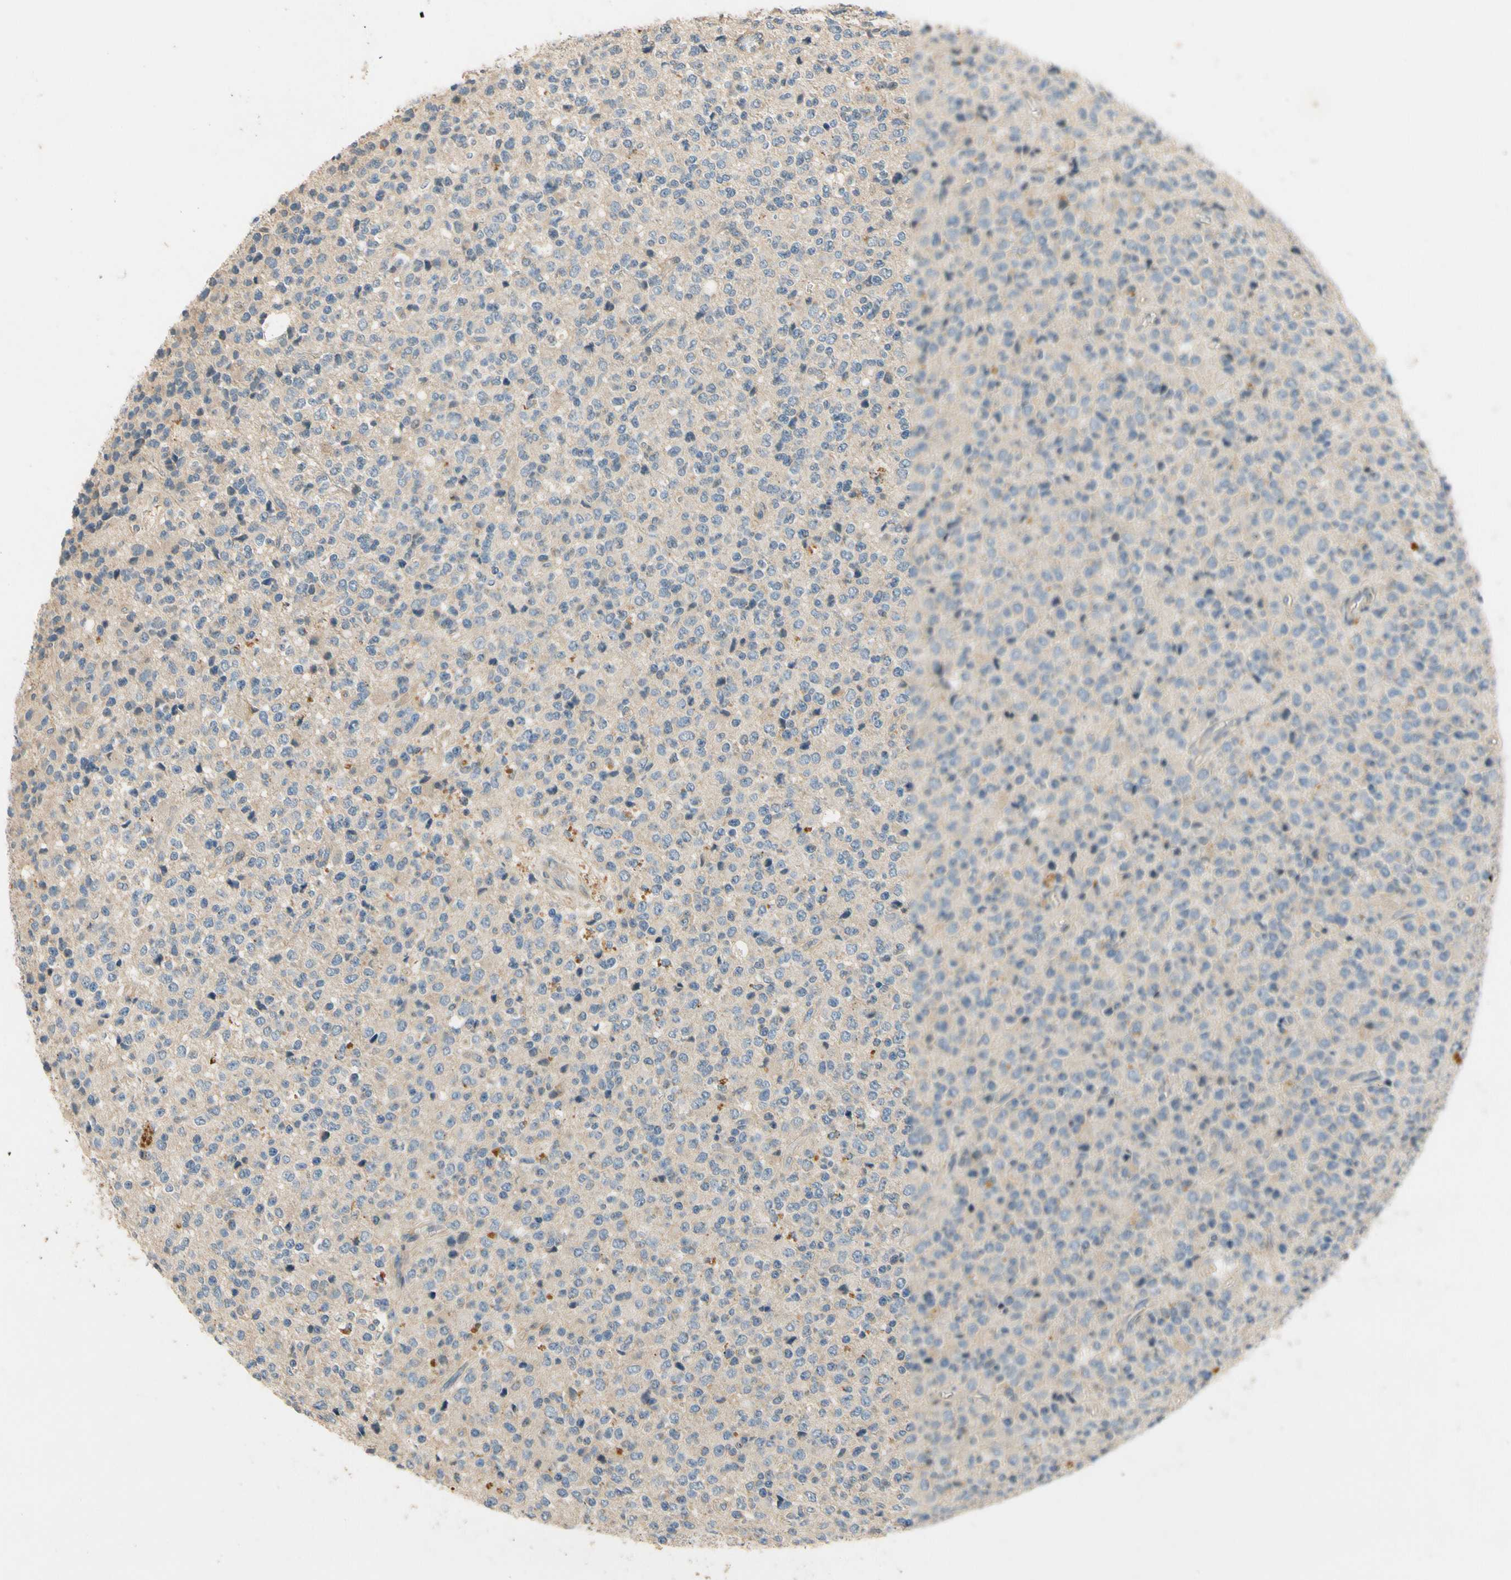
{"staining": {"intensity": "negative", "quantity": "none", "location": "none"}, "tissue": "glioma", "cell_type": "Tumor cells", "image_type": "cancer", "snomed": [{"axis": "morphology", "description": "Glioma, malignant, High grade"}, {"axis": "topography", "description": "pancreas cauda"}], "caption": "DAB (3,3'-diaminobenzidine) immunohistochemical staining of human glioma reveals no significant positivity in tumor cells.", "gene": "ALKBH3", "patient": {"sex": "male", "age": 60}}